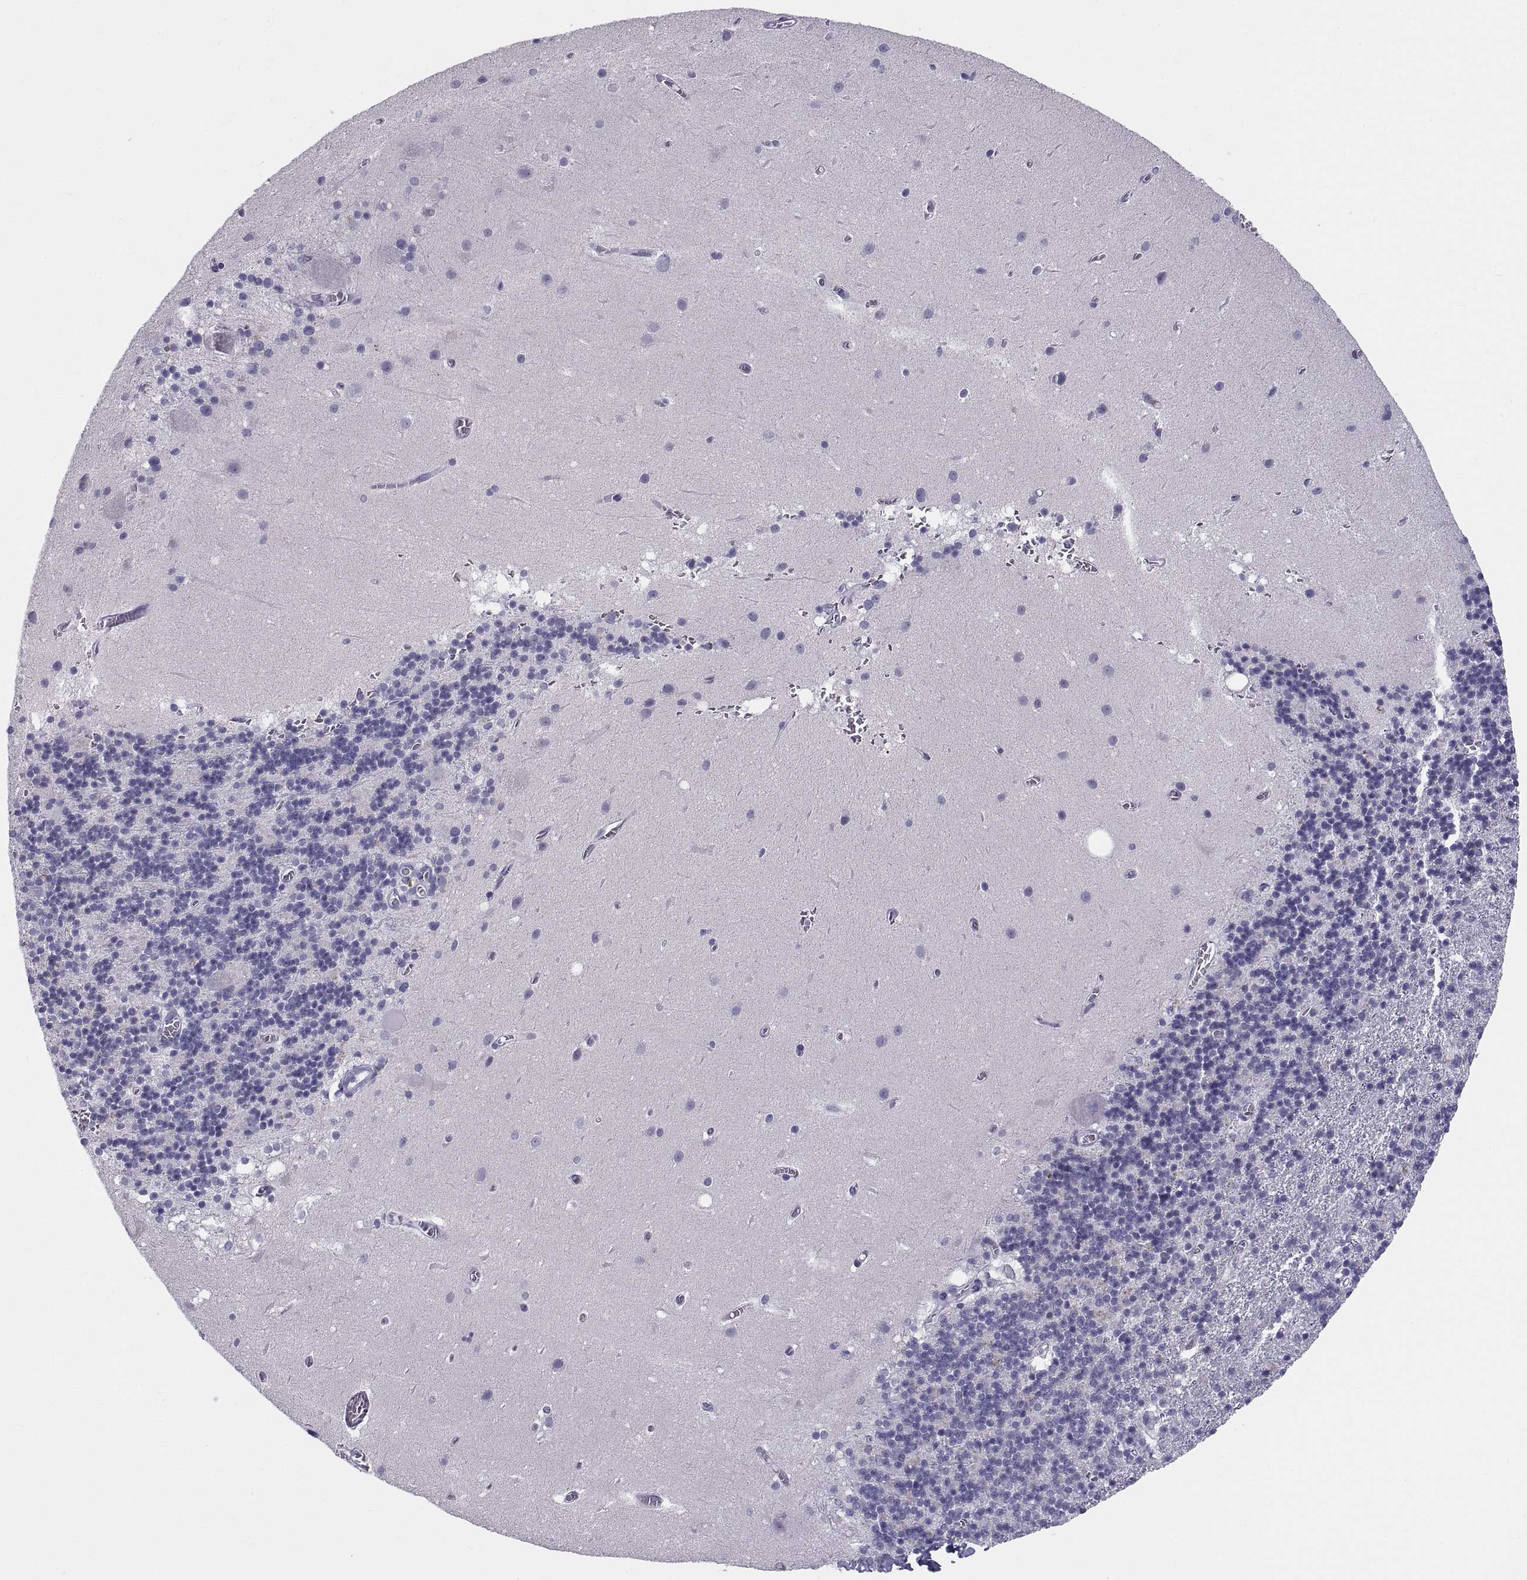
{"staining": {"intensity": "negative", "quantity": "none", "location": "none"}, "tissue": "cerebellum", "cell_type": "Cells in granular layer", "image_type": "normal", "snomed": [{"axis": "morphology", "description": "Normal tissue, NOS"}, {"axis": "topography", "description": "Cerebellum"}], "caption": "IHC of normal cerebellum shows no expression in cells in granular layer. (DAB (3,3'-diaminobenzidine) immunohistochemistry visualized using brightfield microscopy, high magnification).", "gene": "DEFB129", "patient": {"sex": "male", "age": 70}}